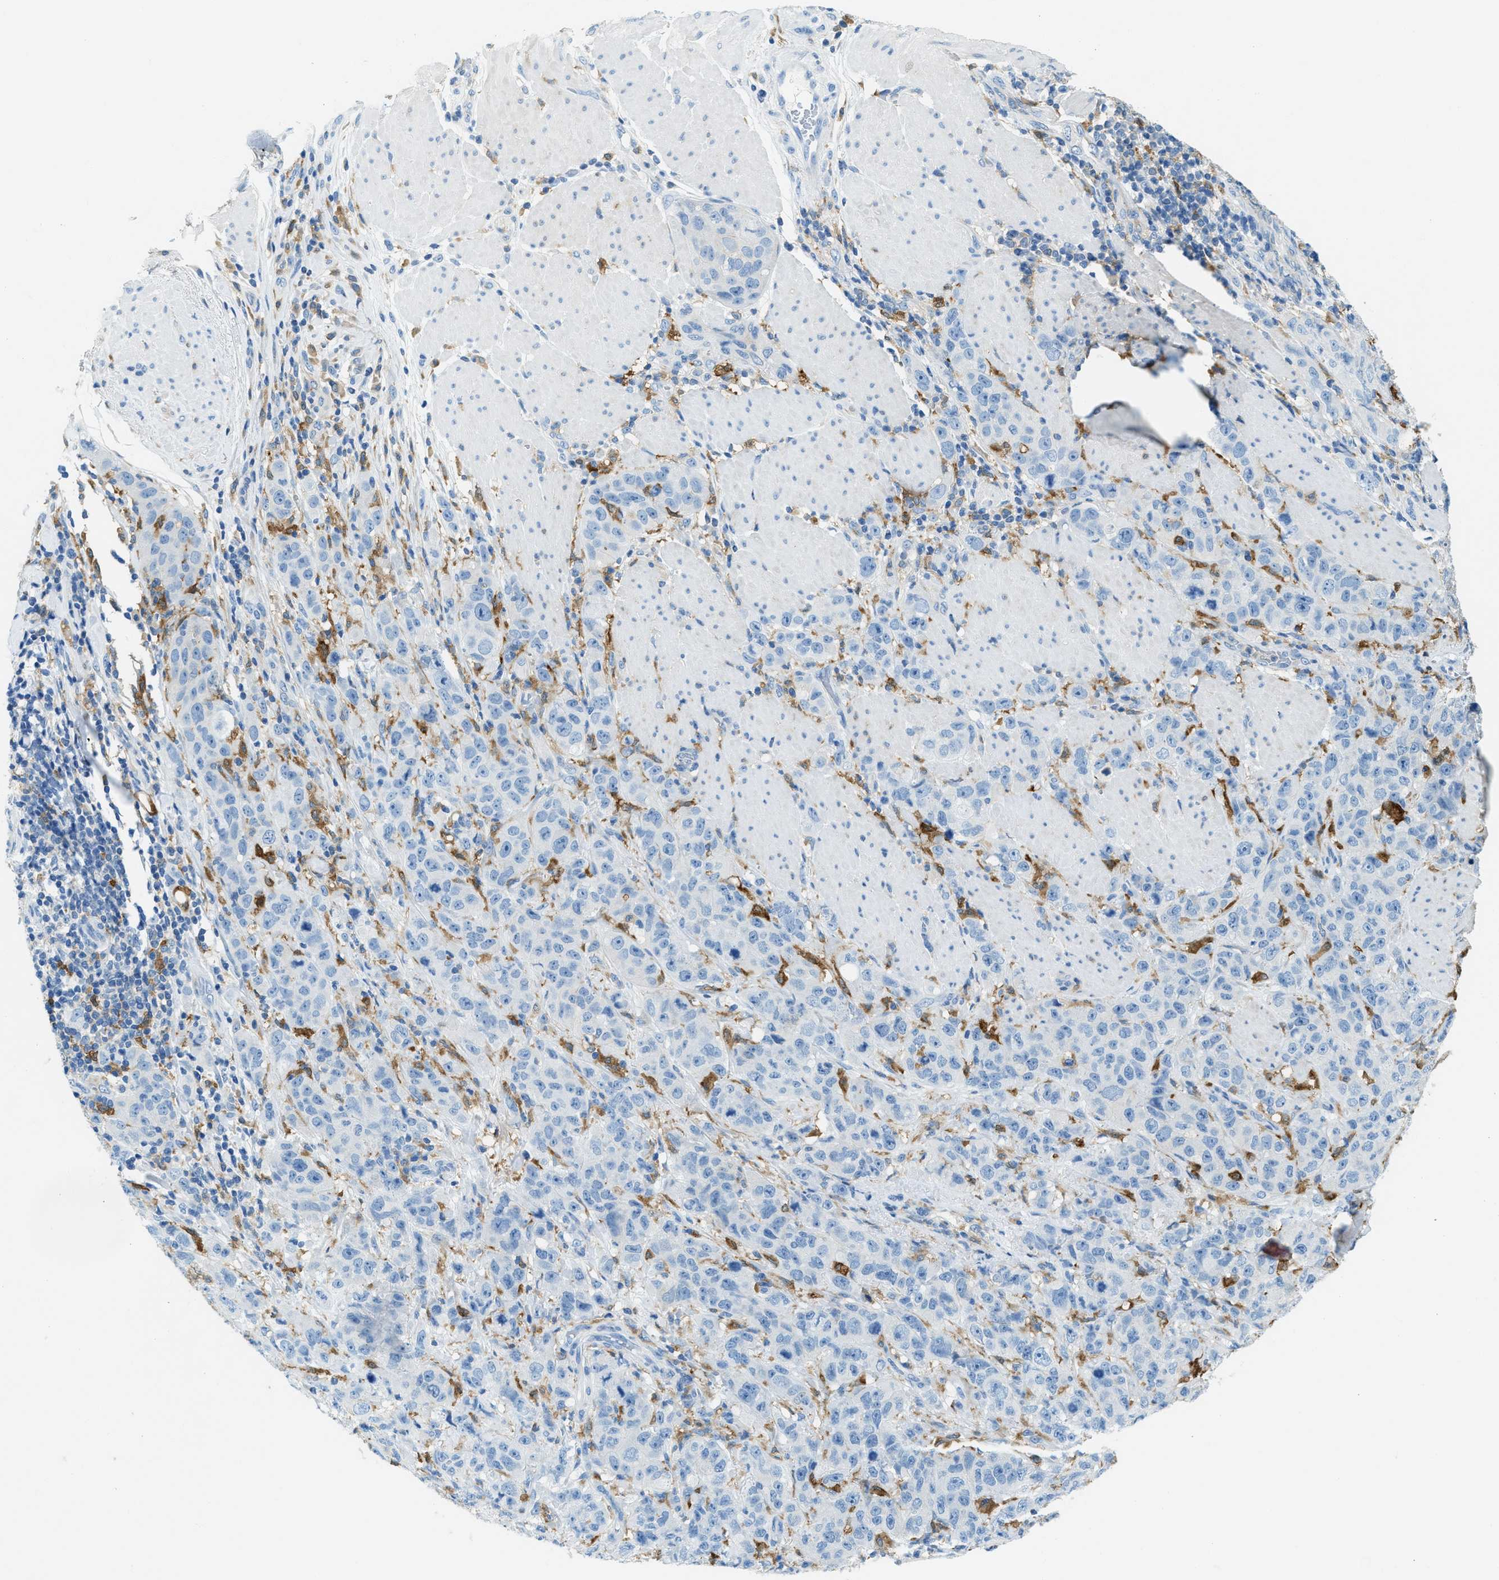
{"staining": {"intensity": "negative", "quantity": "none", "location": "none"}, "tissue": "stomach cancer", "cell_type": "Tumor cells", "image_type": "cancer", "snomed": [{"axis": "morphology", "description": "Adenocarcinoma, NOS"}, {"axis": "topography", "description": "Stomach"}], "caption": "High power microscopy micrograph of an immunohistochemistry micrograph of stomach cancer (adenocarcinoma), revealing no significant positivity in tumor cells.", "gene": "MATCAP2", "patient": {"sex": "male", "age": 48}}